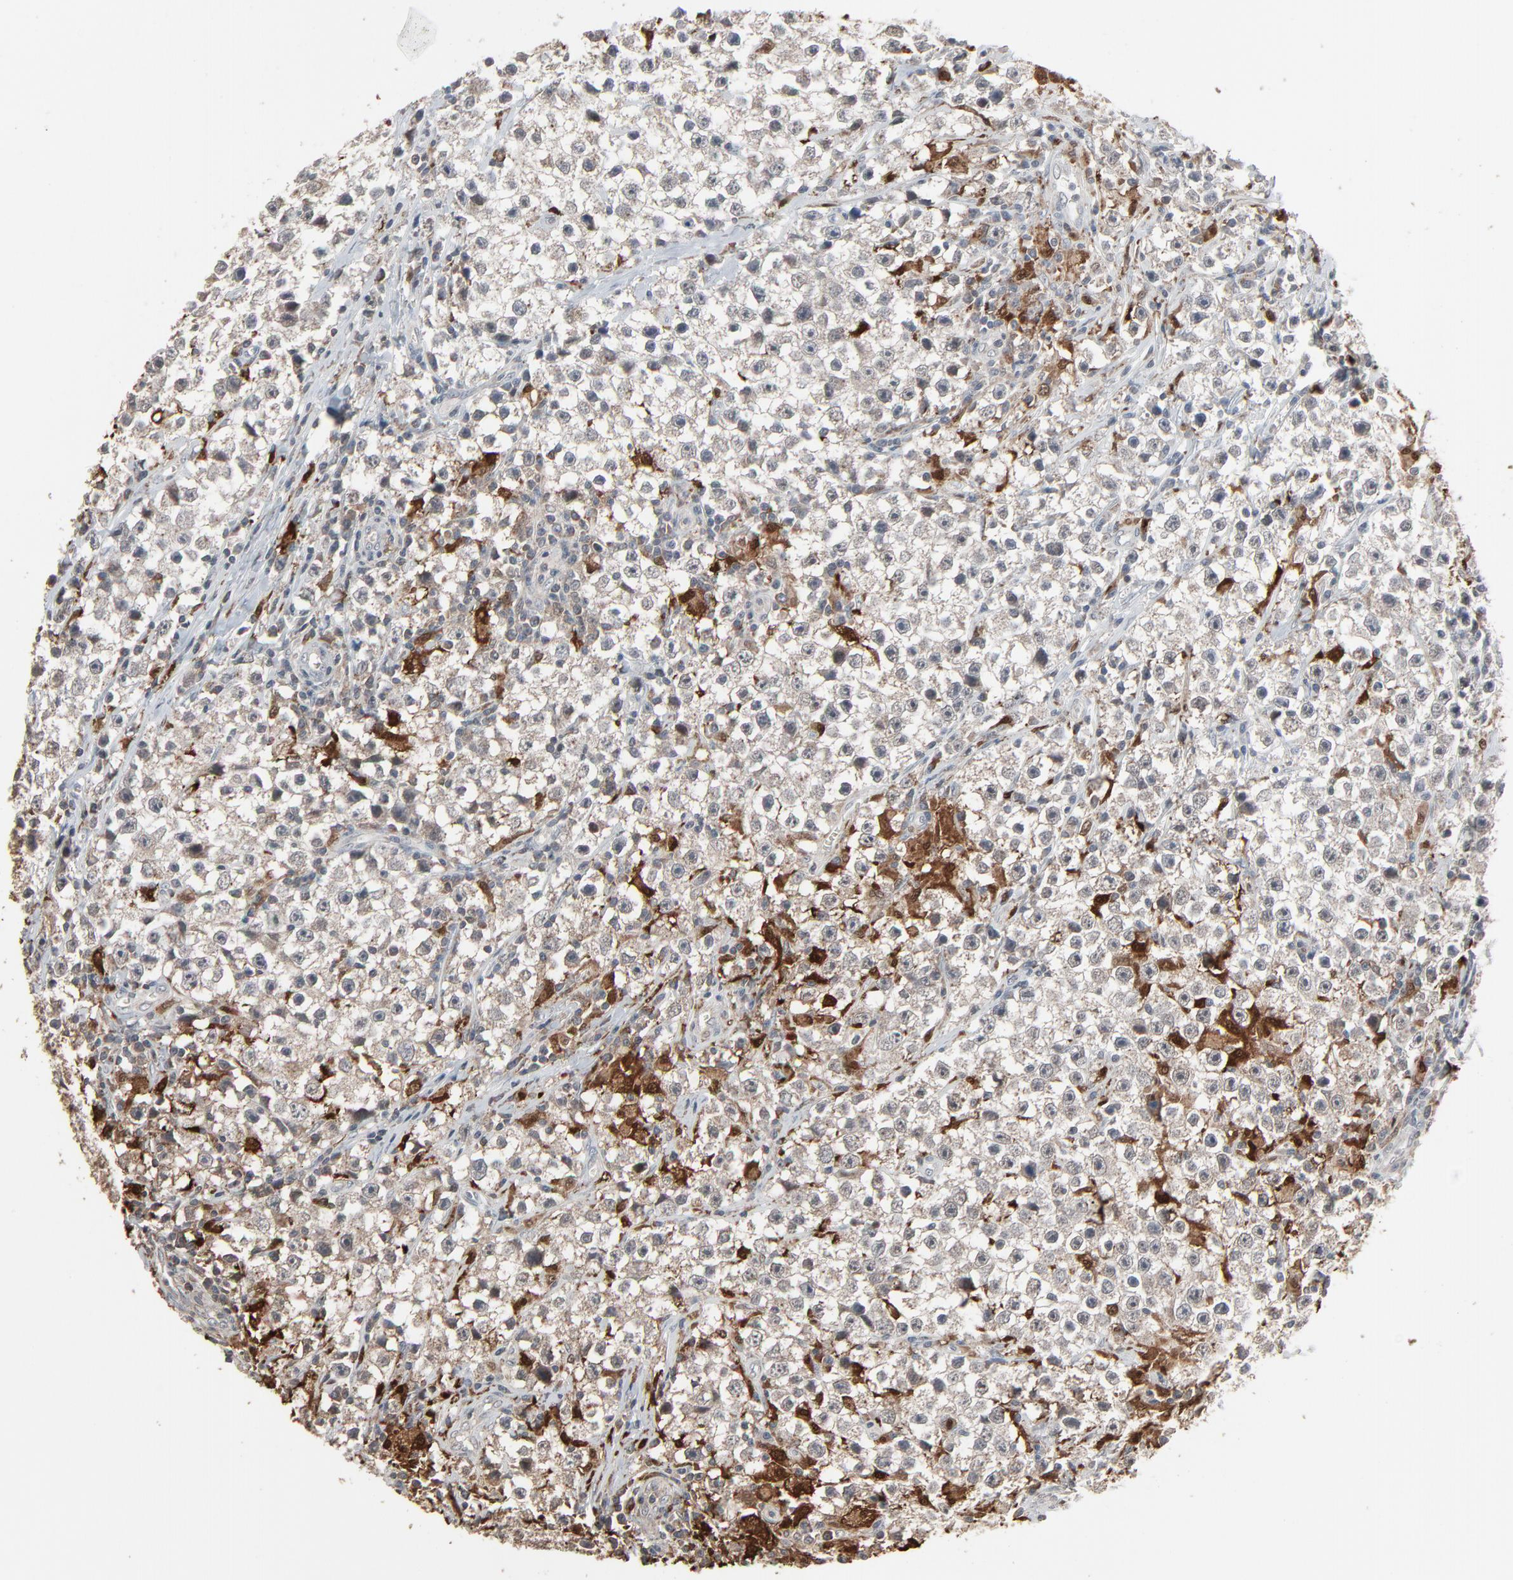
{"staining": {"intensity": "weak", "quantity": ">75%", "location": "cytoplasmic/membranous"}, "tissue": "testis cancer", "cell_type": "Tumor cells", "image_type": "cancer", "snomed": [{"axis": "morphology", "description": "Seminoma, NOS"}, {"axis": "topography", "description": "Testis"}], "caption": "Protein expression analysis of seminoma (testis) displays weak cytoplasmic/membranous positivity in approximately >75% of tumor cells. The protein is shown in brown color, while the nuclei are stained blue.", "gene": "DOCK8", "patient": {"sex": "male", "age": 35}}